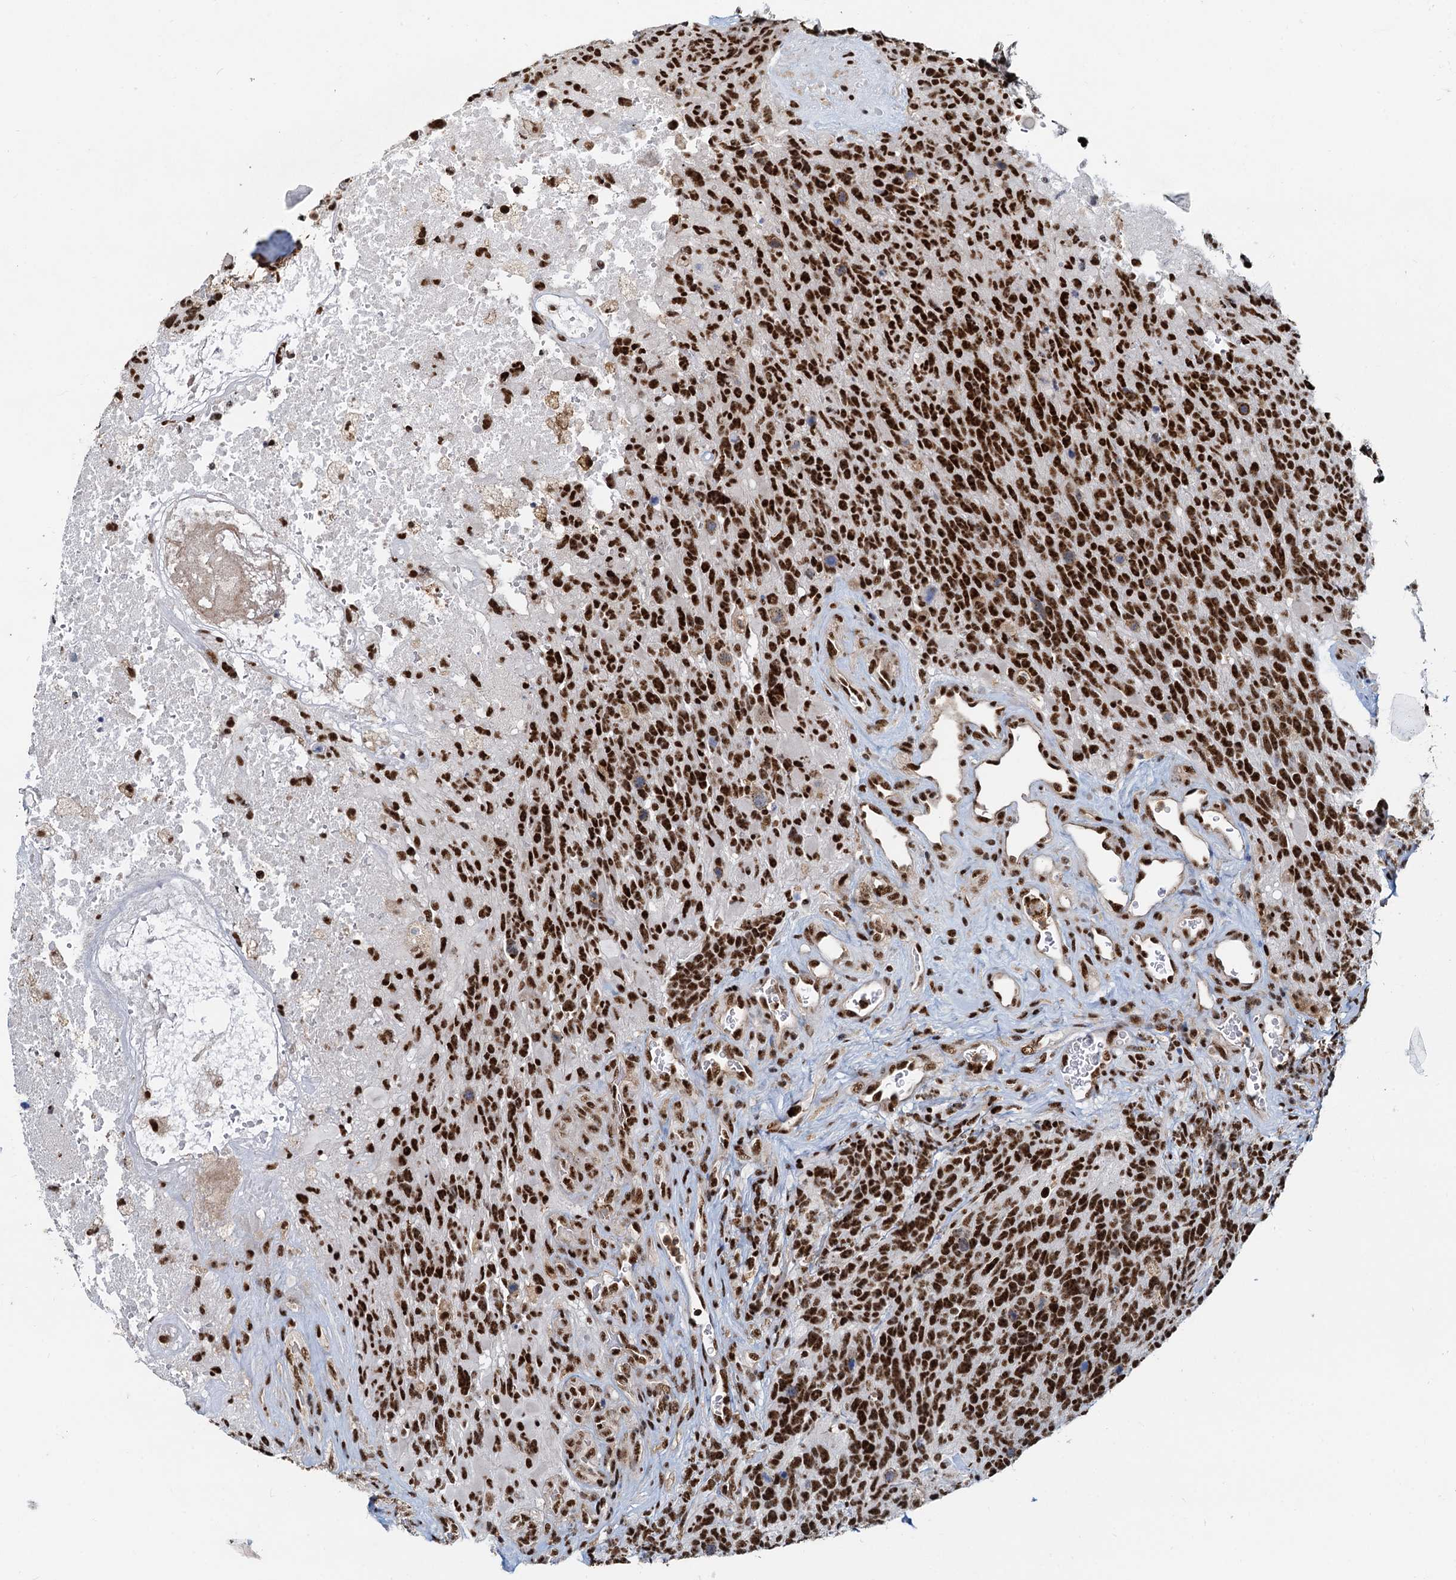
{"staining": {"intensity": "strong", "quantity": ">75%", "location": "nuclear"}, "tissue": "glioma", "cell_type": "Tumor cells", "image_type": "cancer", "snomed": [{"axis": "morphology", "description": "Glioma, malignant, High grade"}, {"axis": "topography", "description": "Brain"}], "caption": "Glioma tissue demonstrates strong nuclear staining in approximately >75% of tumor cells", "gene": "RBM26", "patient": {"sex": "male", "age": 76}}